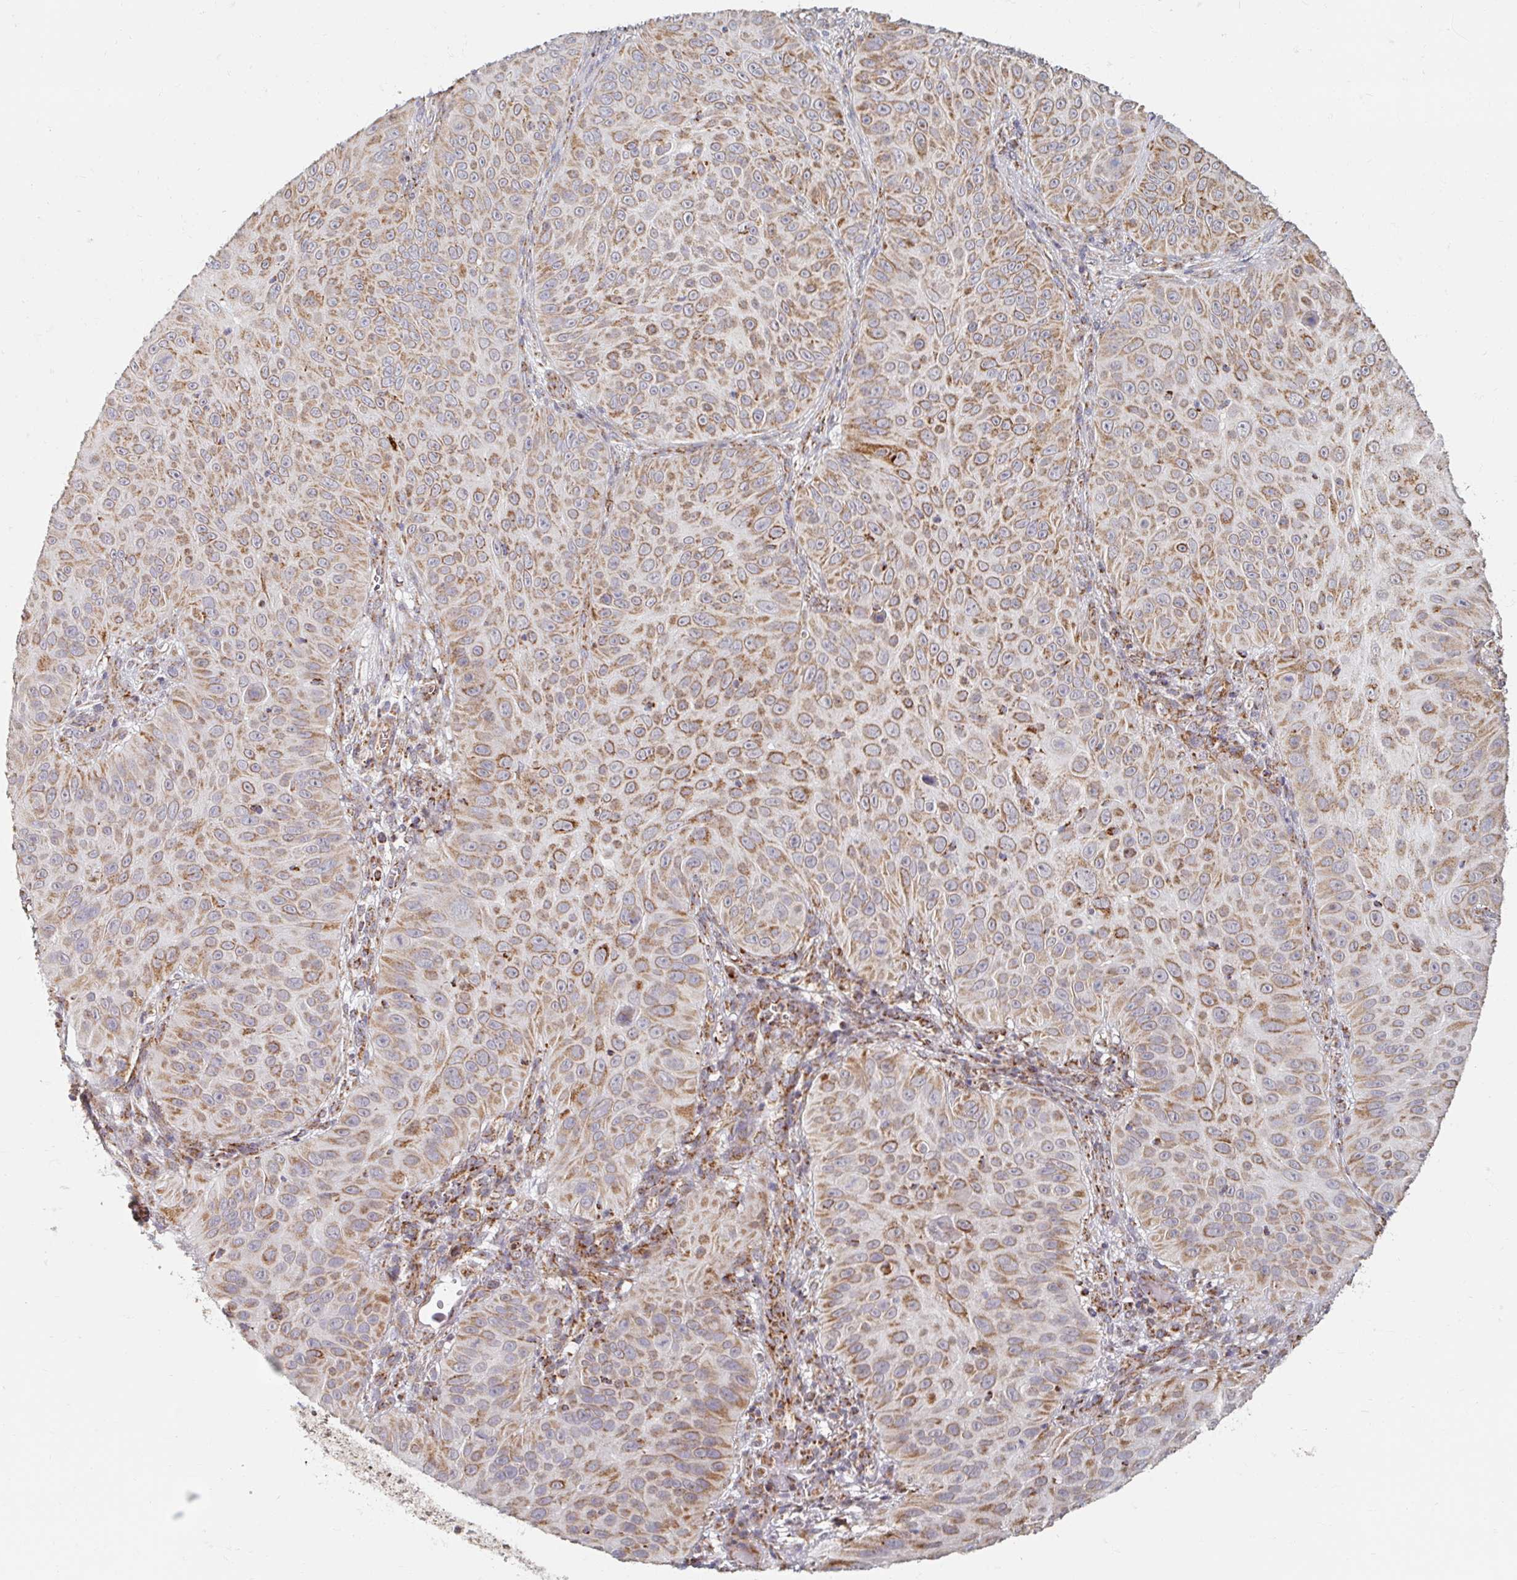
{"staining": {"intensity": "weak", "quantity": "25%-75%", "location": "cytoplasmic/membranous"}, "tissue": "skin cancer", "cell_type": "Tumor cells", "image_type": "cancer", "snomed": [{"axis": "morphology", "description": "Squamous cell carcinoma, NOS"}, {"axis": "topography", "description": "Skin"}], "caption": "An immunohistochemistry photomicrograph of tumor tissue is shown. Protein staining in brown highlights weak cytoplasmic/membranous positivity in skin squamous cell carcinoma within tumor cells.", "gene": "MAVS", "patient": {"sex": "male", "age": 82}}